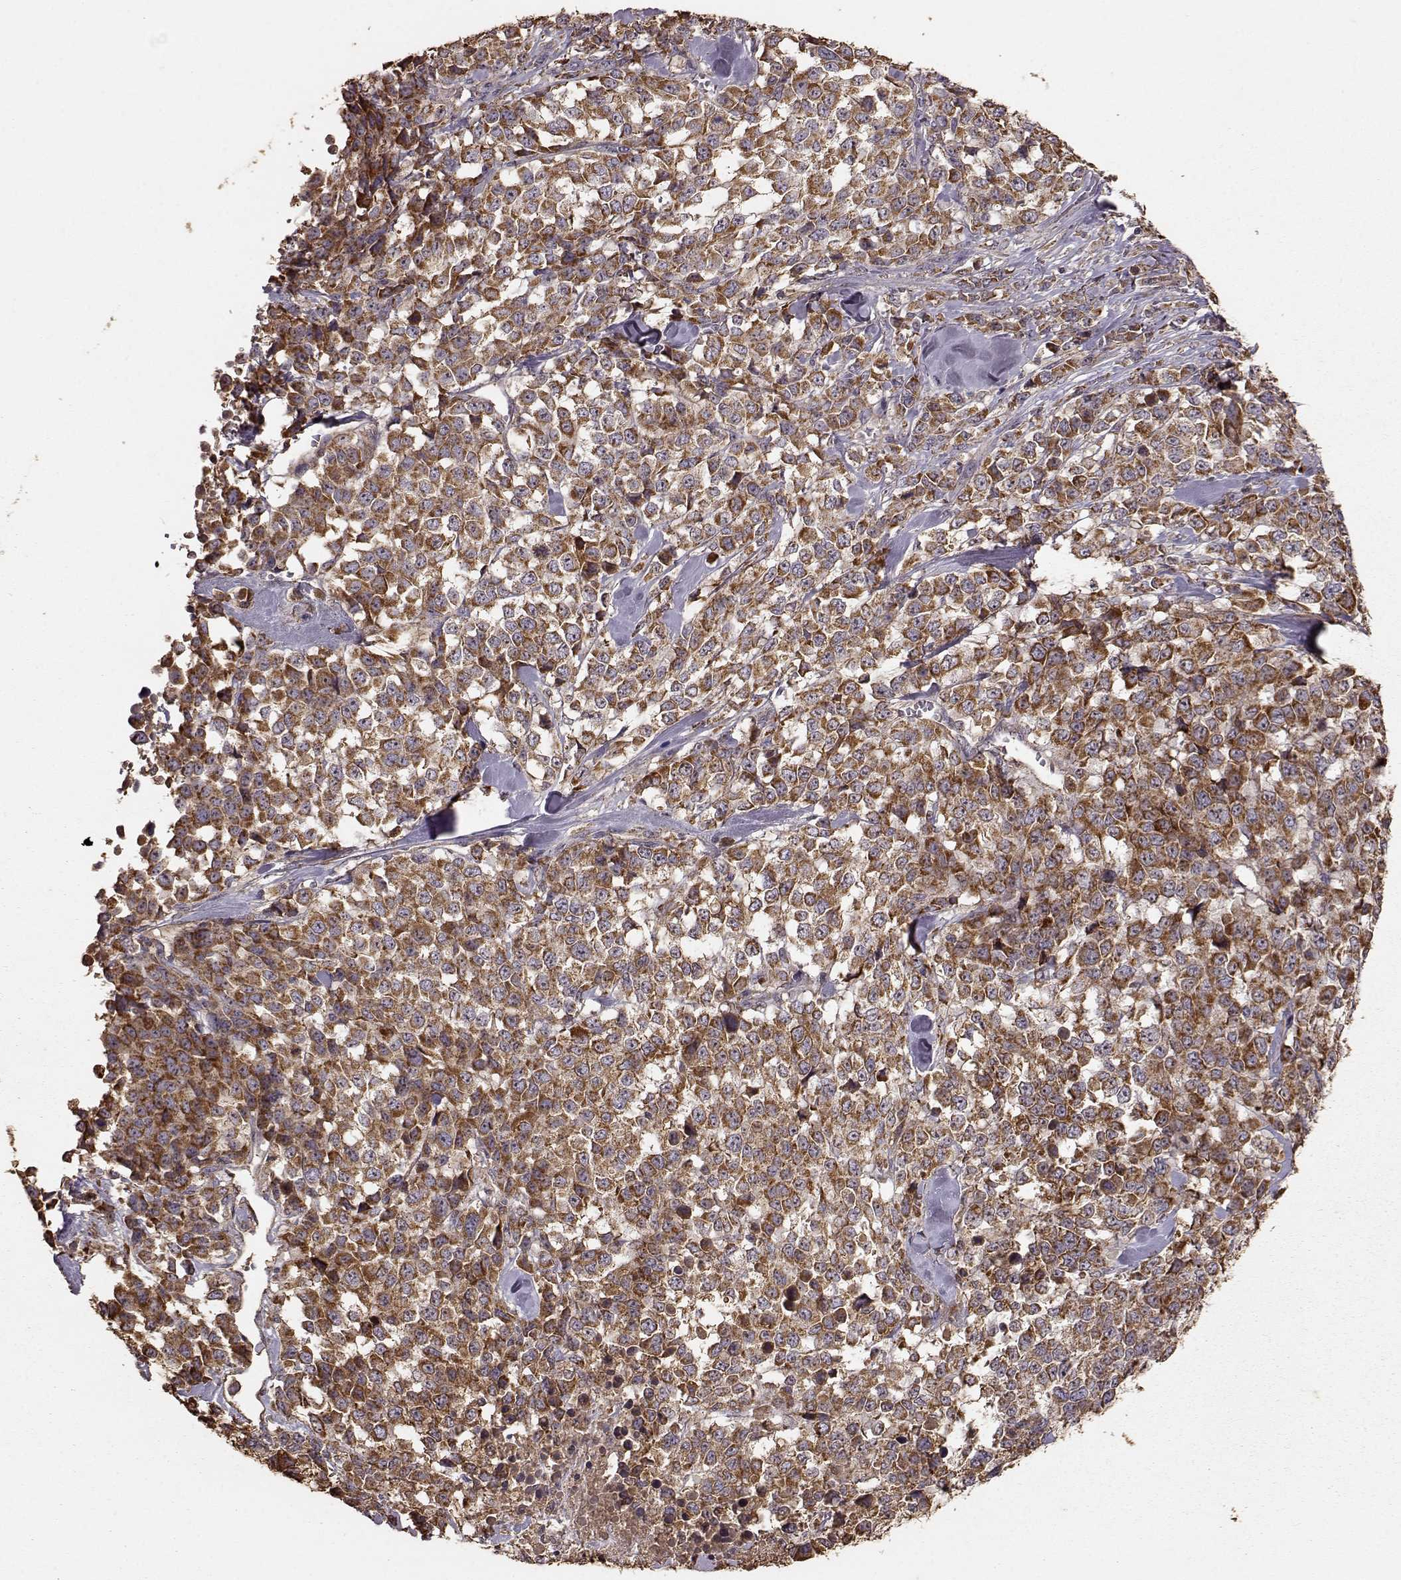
{"staining": {"intensity": "strong", "quantity": ">75%", "location": "cytoplasmic/membranous"}, "tissue": "melanoma", "cell_type": "Tumor cells", "image_type": "cancer", "snomed": [{"axis": "morphology", "description": "Malignant melanoma, Metastatic site"}, {"axis": "topography", "description": "Skin"}], "caption": "Malignant melanoma (metastatic site) stained with a protein marker reveals strong staining in tumor cells.", "gene": "PTGES2", "patient": {"sex": "male", "age": 84}}